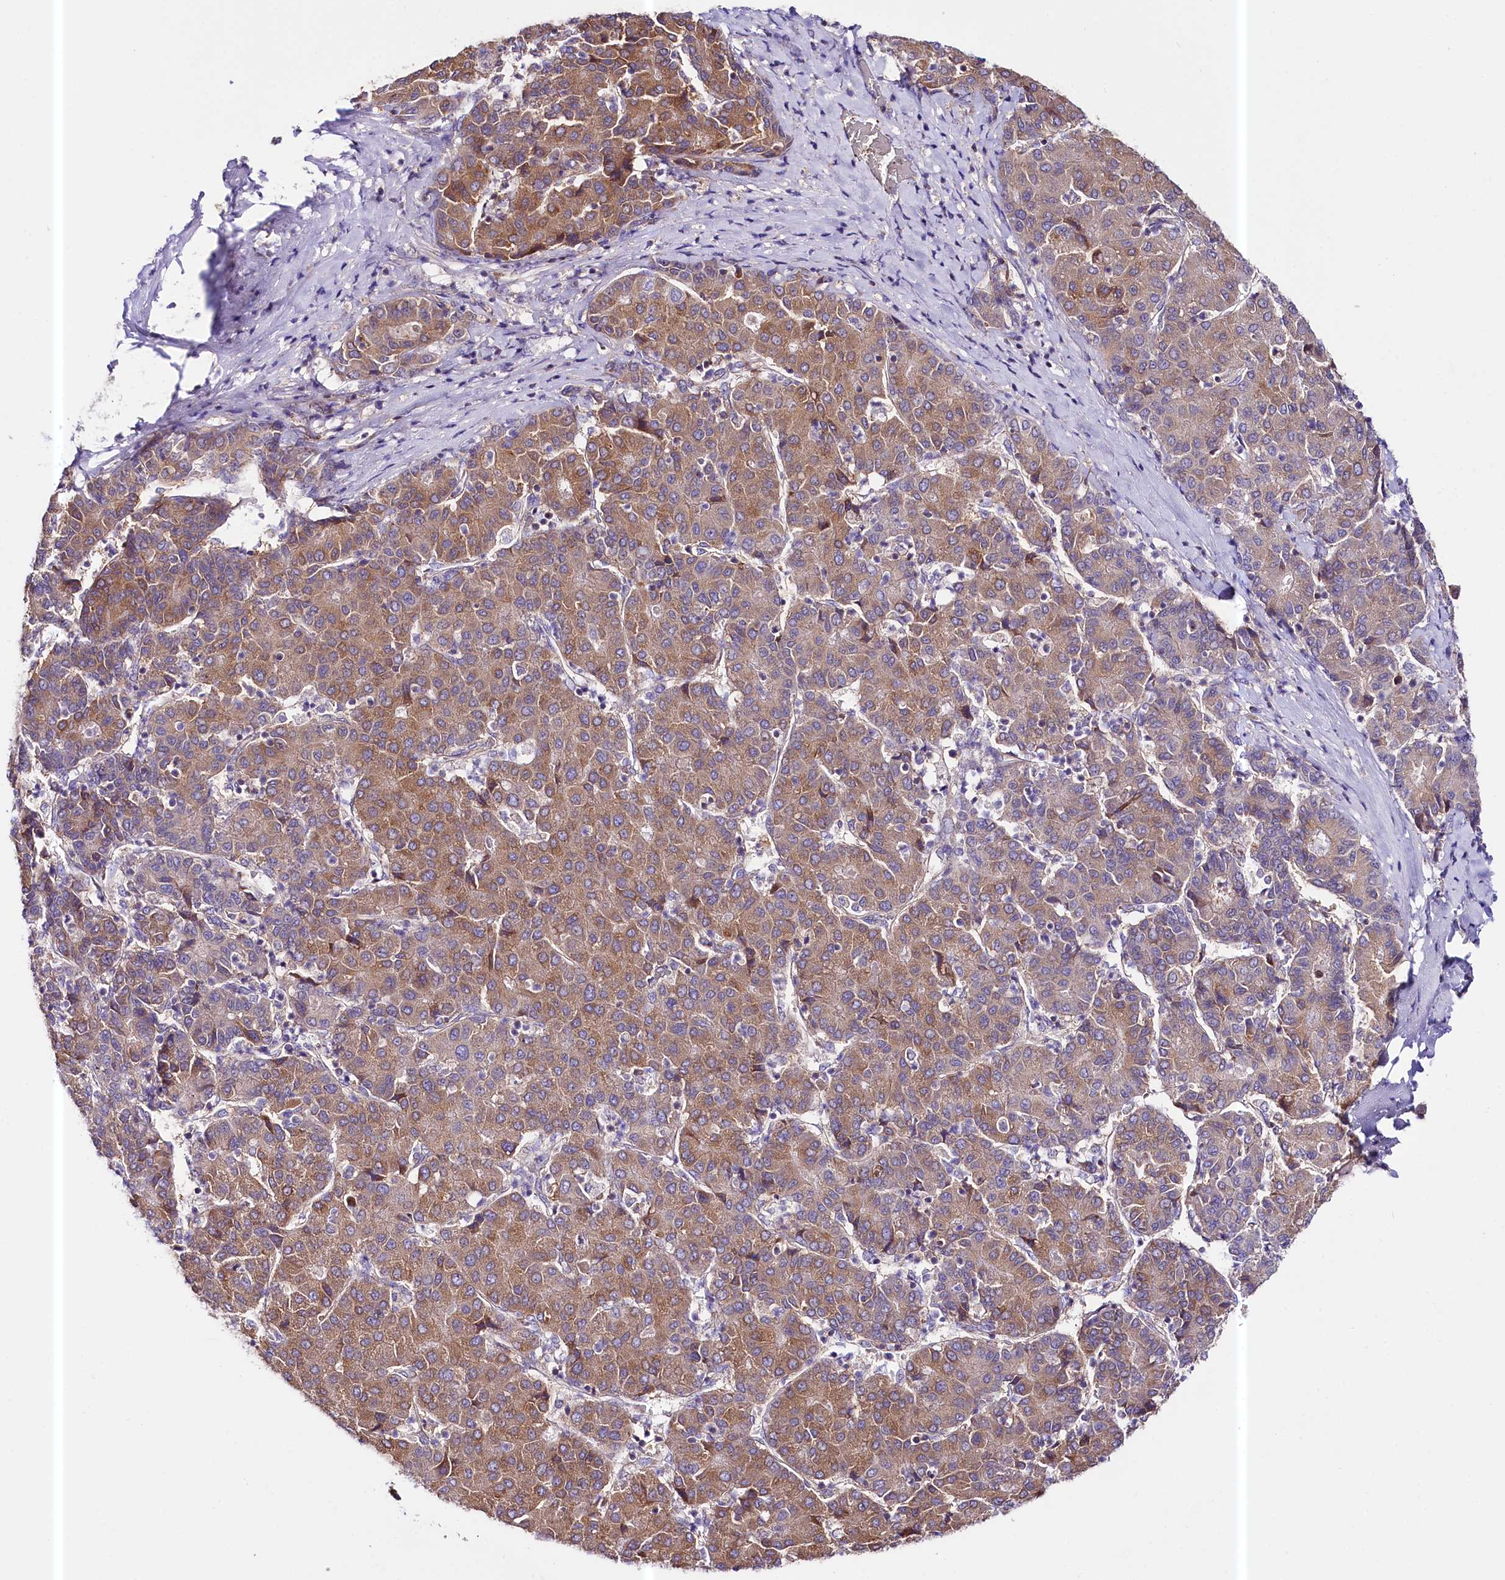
{"staining": {"intensity": "moderate", "quantity": ">75%", "location": "cytoplasmic/membranous"}, "tissue": "liver cancer", "cell_type": "Tumor cells", "image_type": "cancer", "snomed": [{"axis": "morphology", "description": "Carcinoma, Hepatocellular, NOS"}, {"axis": "topography", "description": "Liver"}], "caption": "Immunohistochemistry image of neoplastic tissue: liver cancer stained using immunohistochemistry (IHC) exhibits medium levels of moderate protein expression localized specifically in the cytoplasmic/membranous of tumor cells, appearing as a cytoplasmic/membranous brown color.", "gene": "CEP295", "patient": {"sex": "male", "age": 65}}